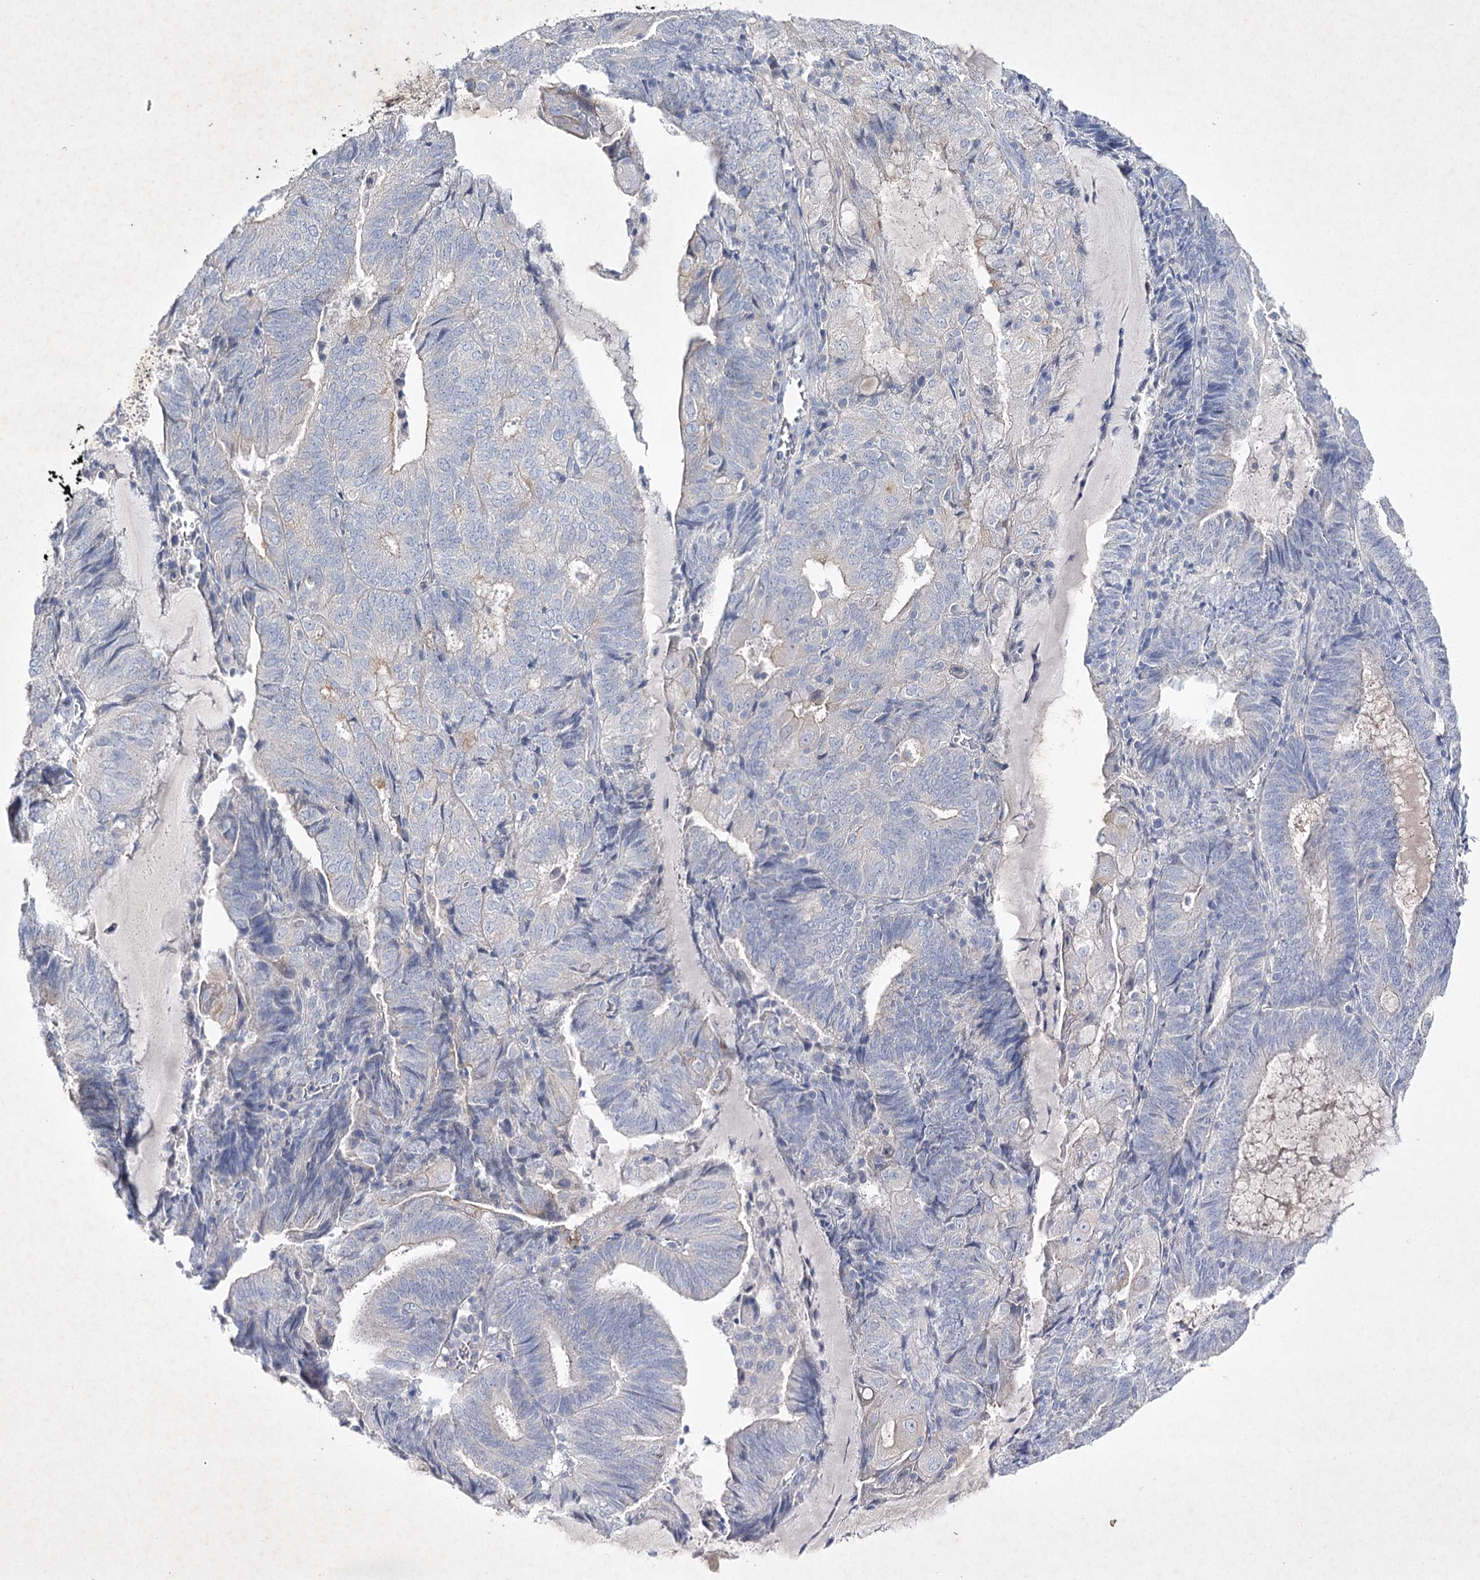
{"staining": {"intensity": "negative", "quantity": "none", "location": "none"}, "tissue": "endometrial cancer", "cell_type": "Tumor cells", "image_type": "cancer", "snomed": [{"axis": "morphology", "description": "Adenocarcinoma, NOS"}, {"axis": "topography", "description": "Endometrium"}], "caption": "An immunohistochemistry (IHC) image of adenocarcinoma (endometrial) is shown. There is no staining in tumor cells of adenocarcinoma (endometrial).", "gene": "COX15", "patient": {"sex": "female", "age": 81}}